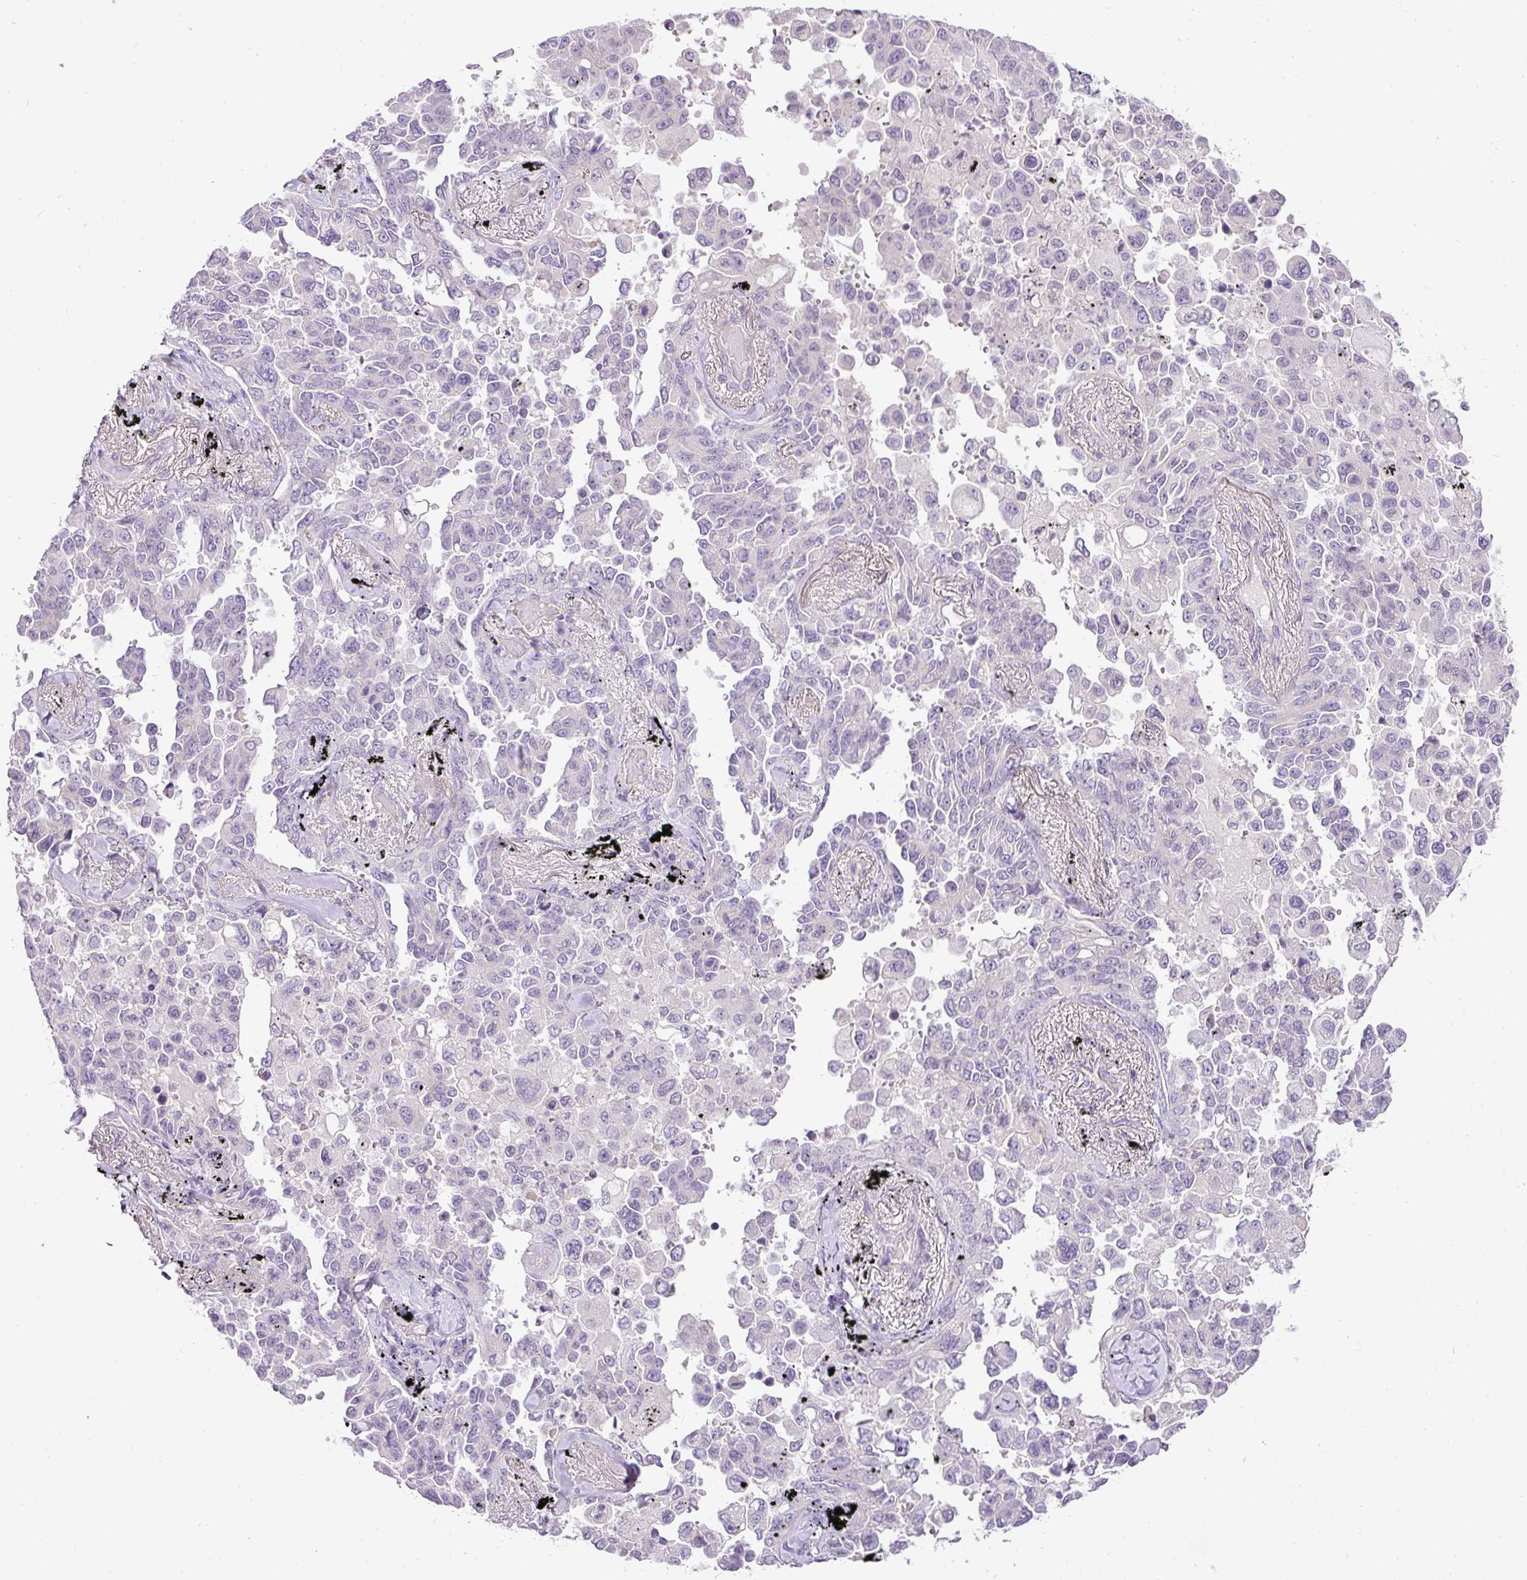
{"staining": {"intensity": "negative", "quantity": "none", "location": "none"}, "tissue": "lung cancer", "cell_type": "Tumor cells", "image_type": "cancer", "snomed": [{"axis": "morphology", "description": "Adenocarcinoma, NOS"}, {"axis": "topography", "description": "Lung"}], "caption": "An immunohistochemistry image of lung cancer (adenocarcinoma) is shown. There is no staining in tumor cells of lung cancer (adenocarcinoma).", "gene": "RAX2", "patient": {"sex": "female", "age": 67}}